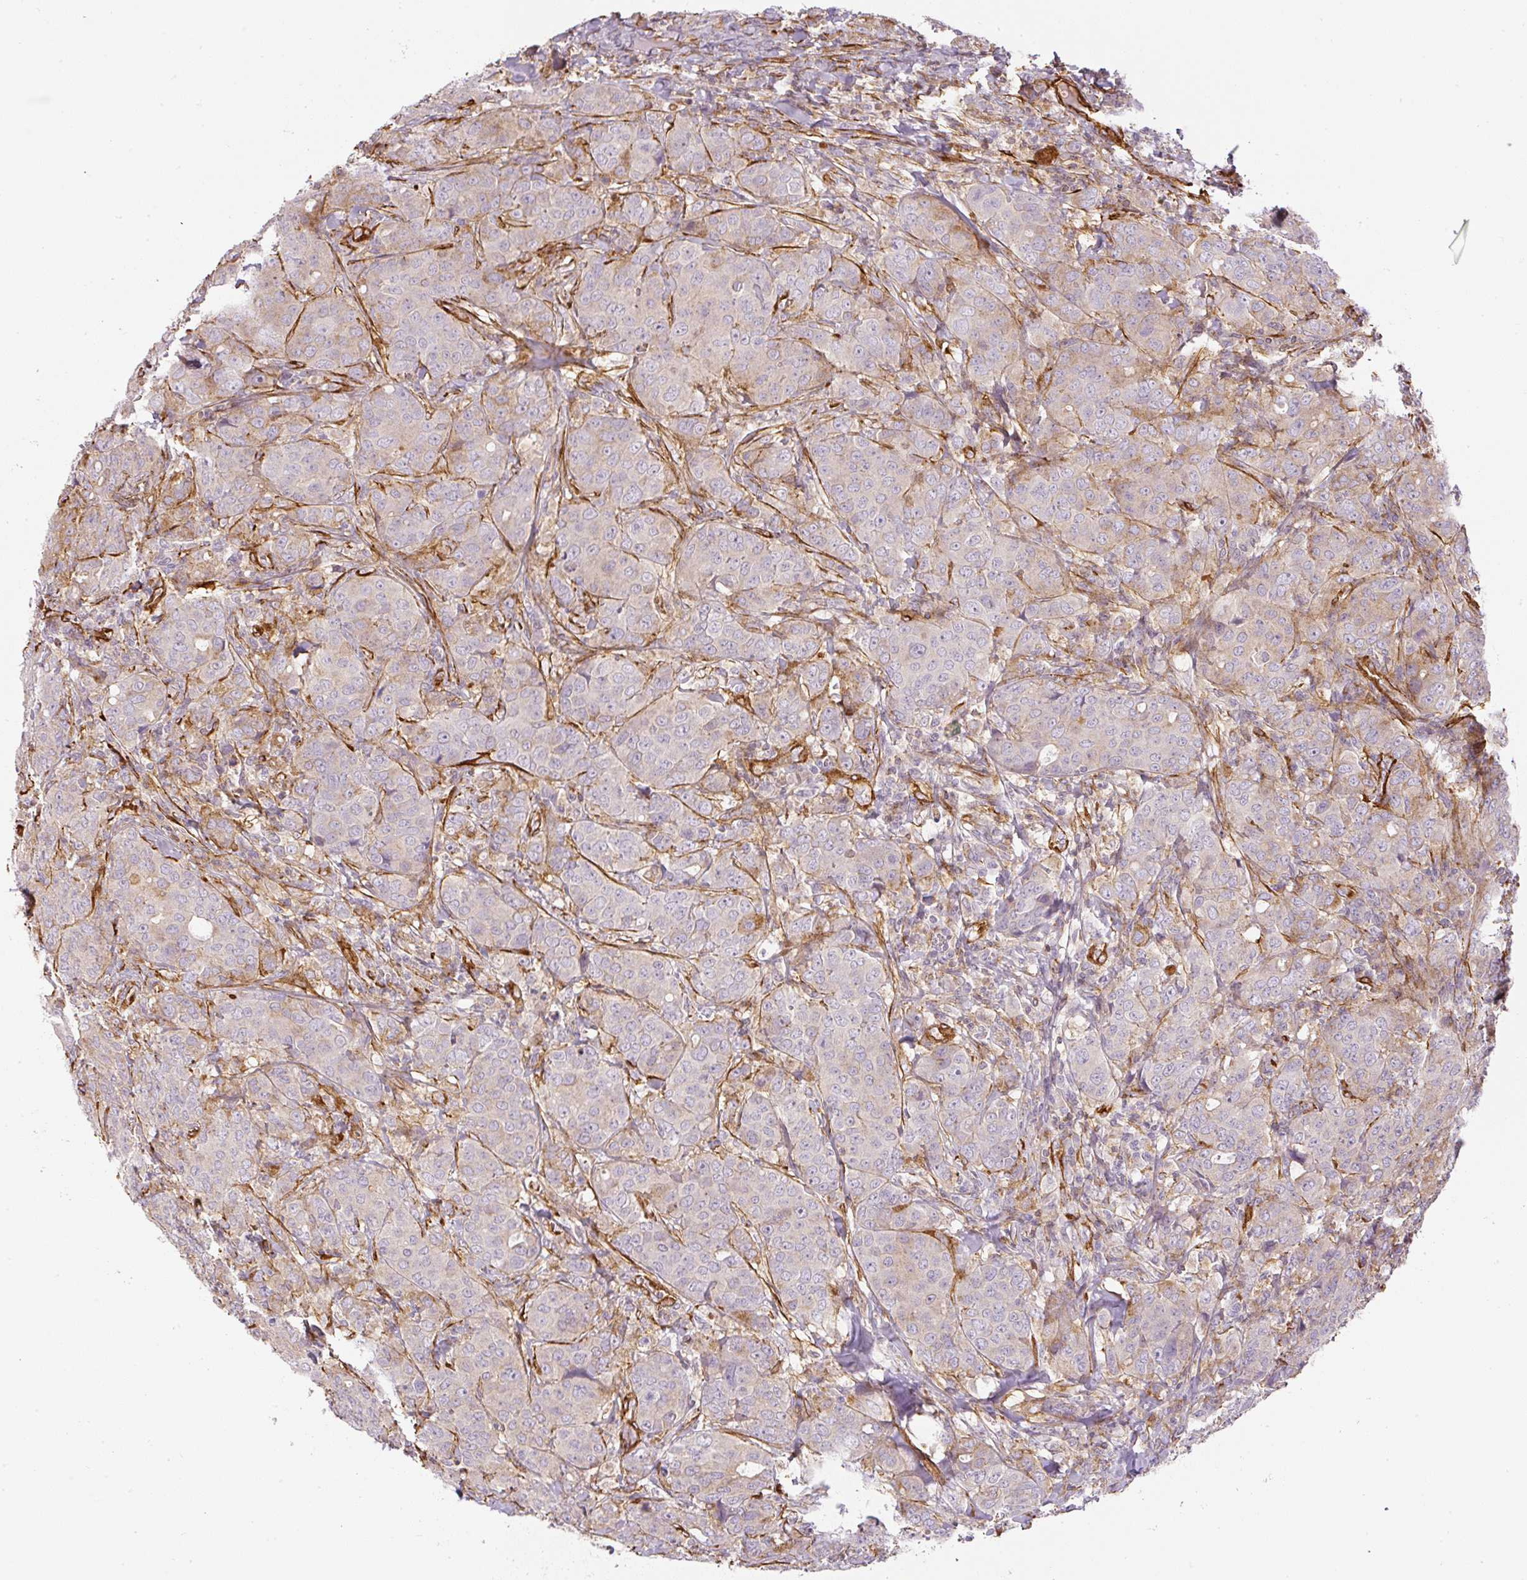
{"staining": {"intensity": "moderate", "quantity": "25%-75%", "location": "cytoplasmic/membranous"}, "tissue": "breast cancer", "cell_type": "Tumor cells", "image_type": "cancer", "snomed": [{"axis": "morphology", "description": "Duct carcinoma"}, {"axis": "topography", "description": "Breast"}], "caption": "Protein expression analysis of human invasive ductal carcinoma (breast) reveals moderate cytoplasmic/membranous positivity in about 25%-75% of tumor cells. Nuclei are stained in blue.", "gene": "MYL12A", "patient": {"sex": "female", "age": 43}}